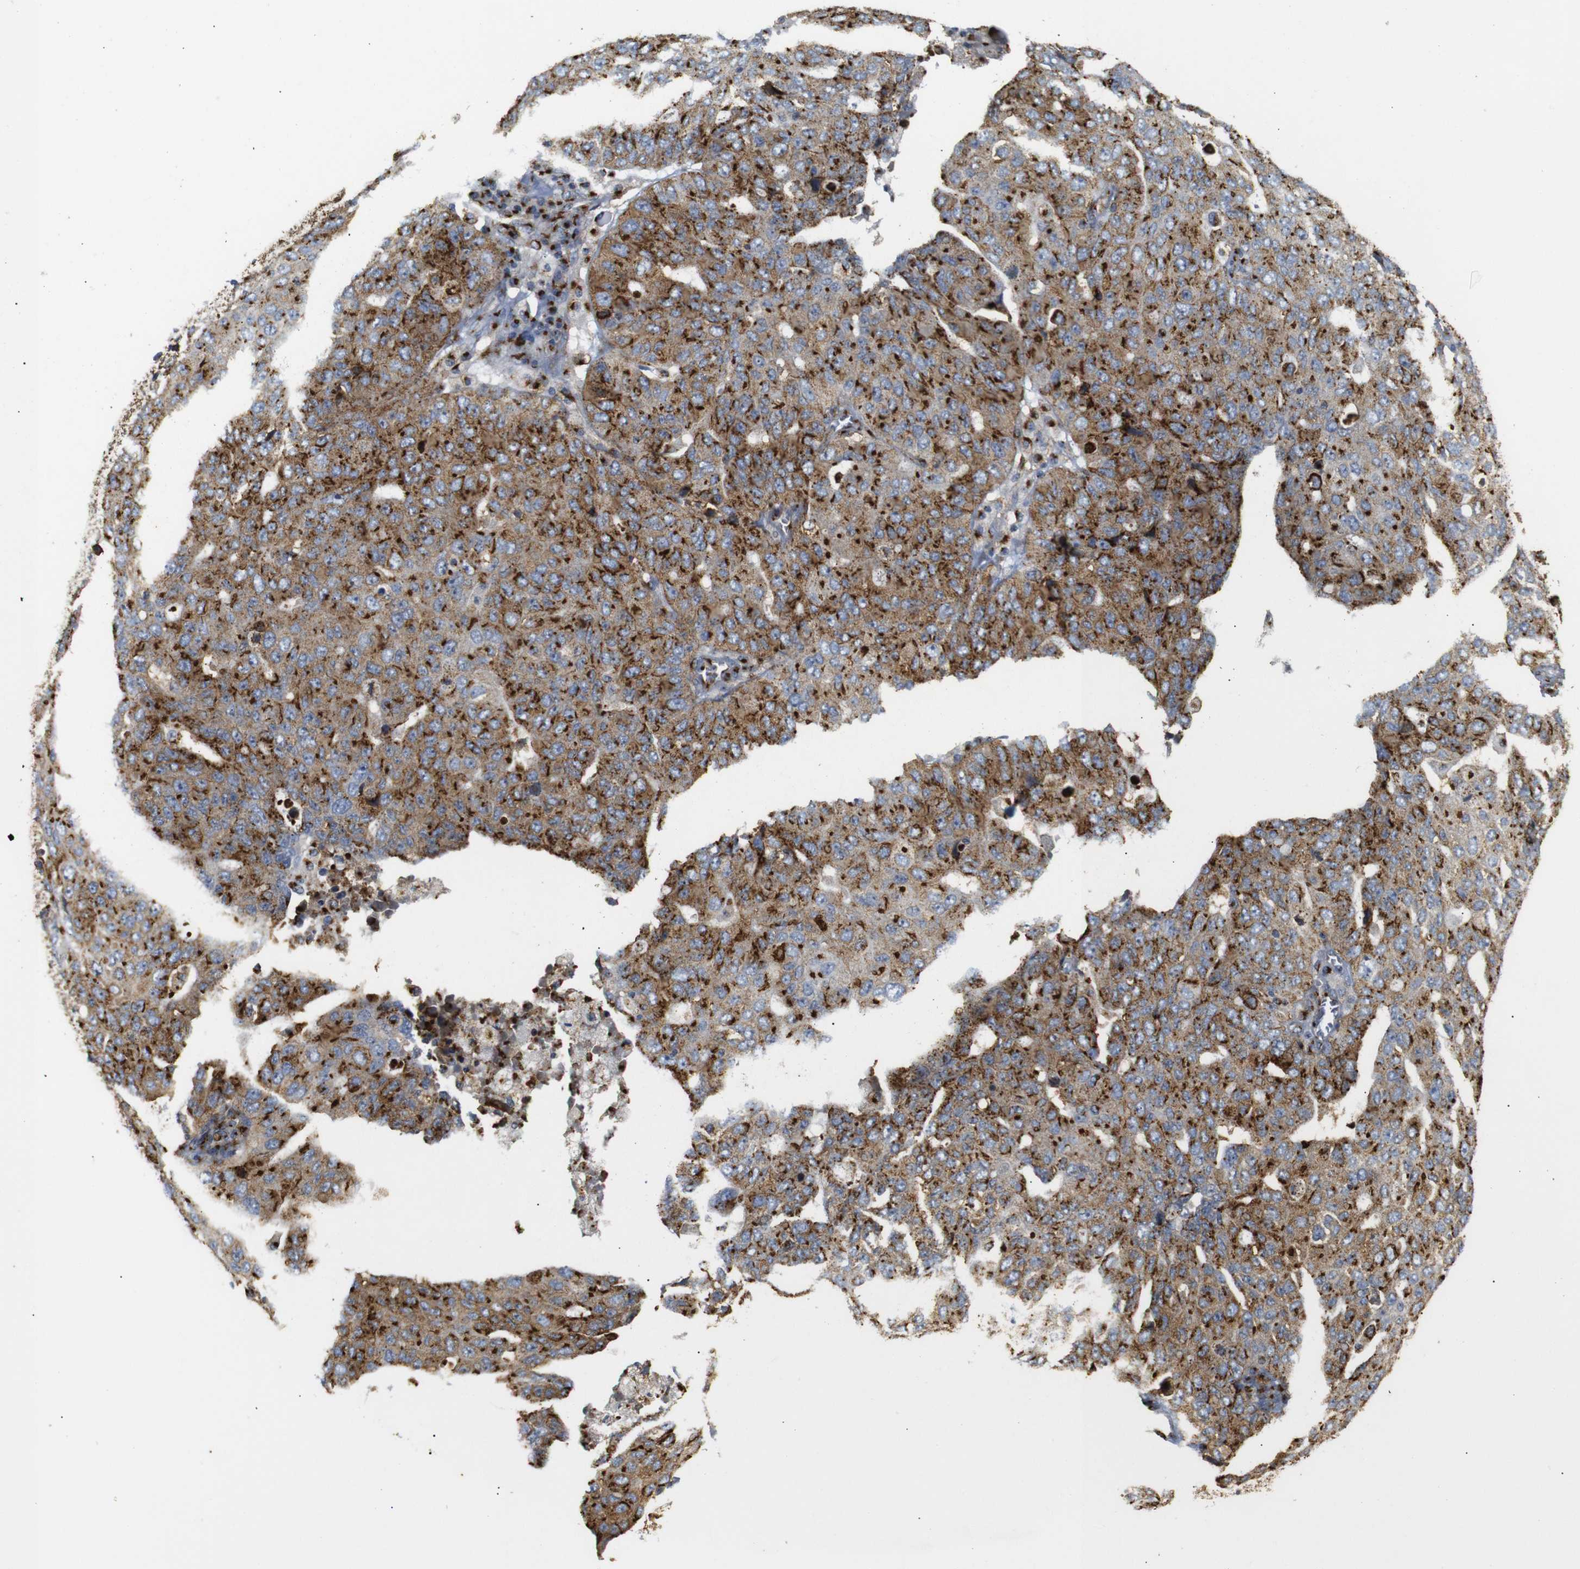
{"staining": {"intensity": "strong", "quantity": ">75%", "location": "cytoplasmic/membranous"}, "tissue": "ovarian cancer", "cell_type": "Tumor cells", "image_type": "cancer", "snomed": [{"axis": "morphology", "description": "Carcinoma, endometroid"}, {"axis": "topography", "description": "Ovary"}], "caption": "High-power microscopy captured an immunohistochemistry image of ovarian endometroid carcinoma, revealing strong cytoplasmic/membranous expression in approximately >75% of tumor cells.", "gene": "TGOLN2", "patient": {"sex": "female", "age": 62}}